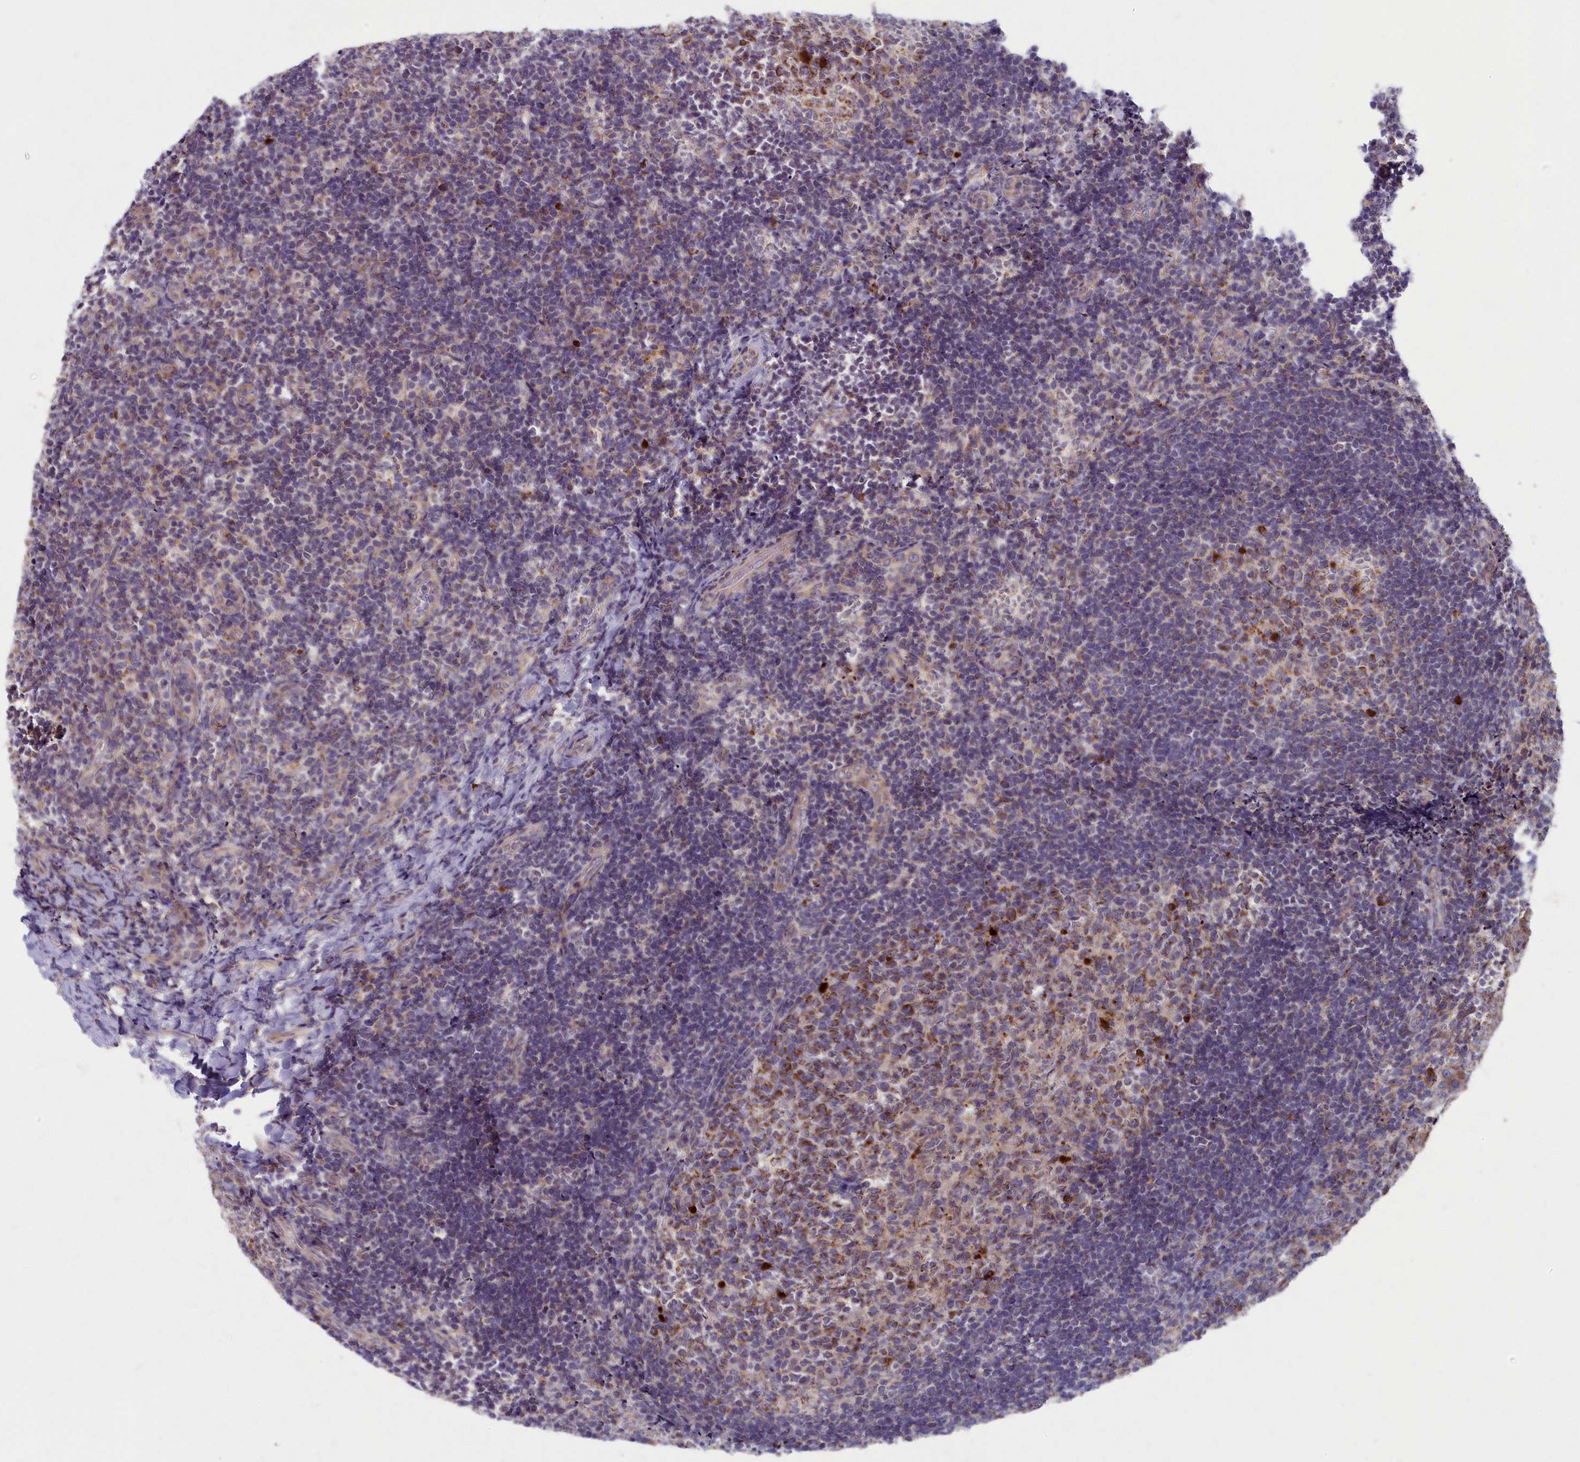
{"staining": {"intensity": "moderate", "quantity": ">75%", "location": "cytoplasmic/membranous"}, "tissue": "tonsil", "cell_type": "Germinal center cells", "image_type": "normal", "snomed": [{"axis": "morphology", "description": "Normal tissue, NOS"}, {"axis": "topography", "description": "Tonsil"}], "caption": "Immunohistochemical staining of benign tonsil shows moderate cytoplasmic/membranous protein expression in approximately >75% of germinal center cells. (DAB IHC, brown staining for protein, blue staining for nuclei).", "gene": "MRPS25", "patient": {"sex": "female", "age": 10}}